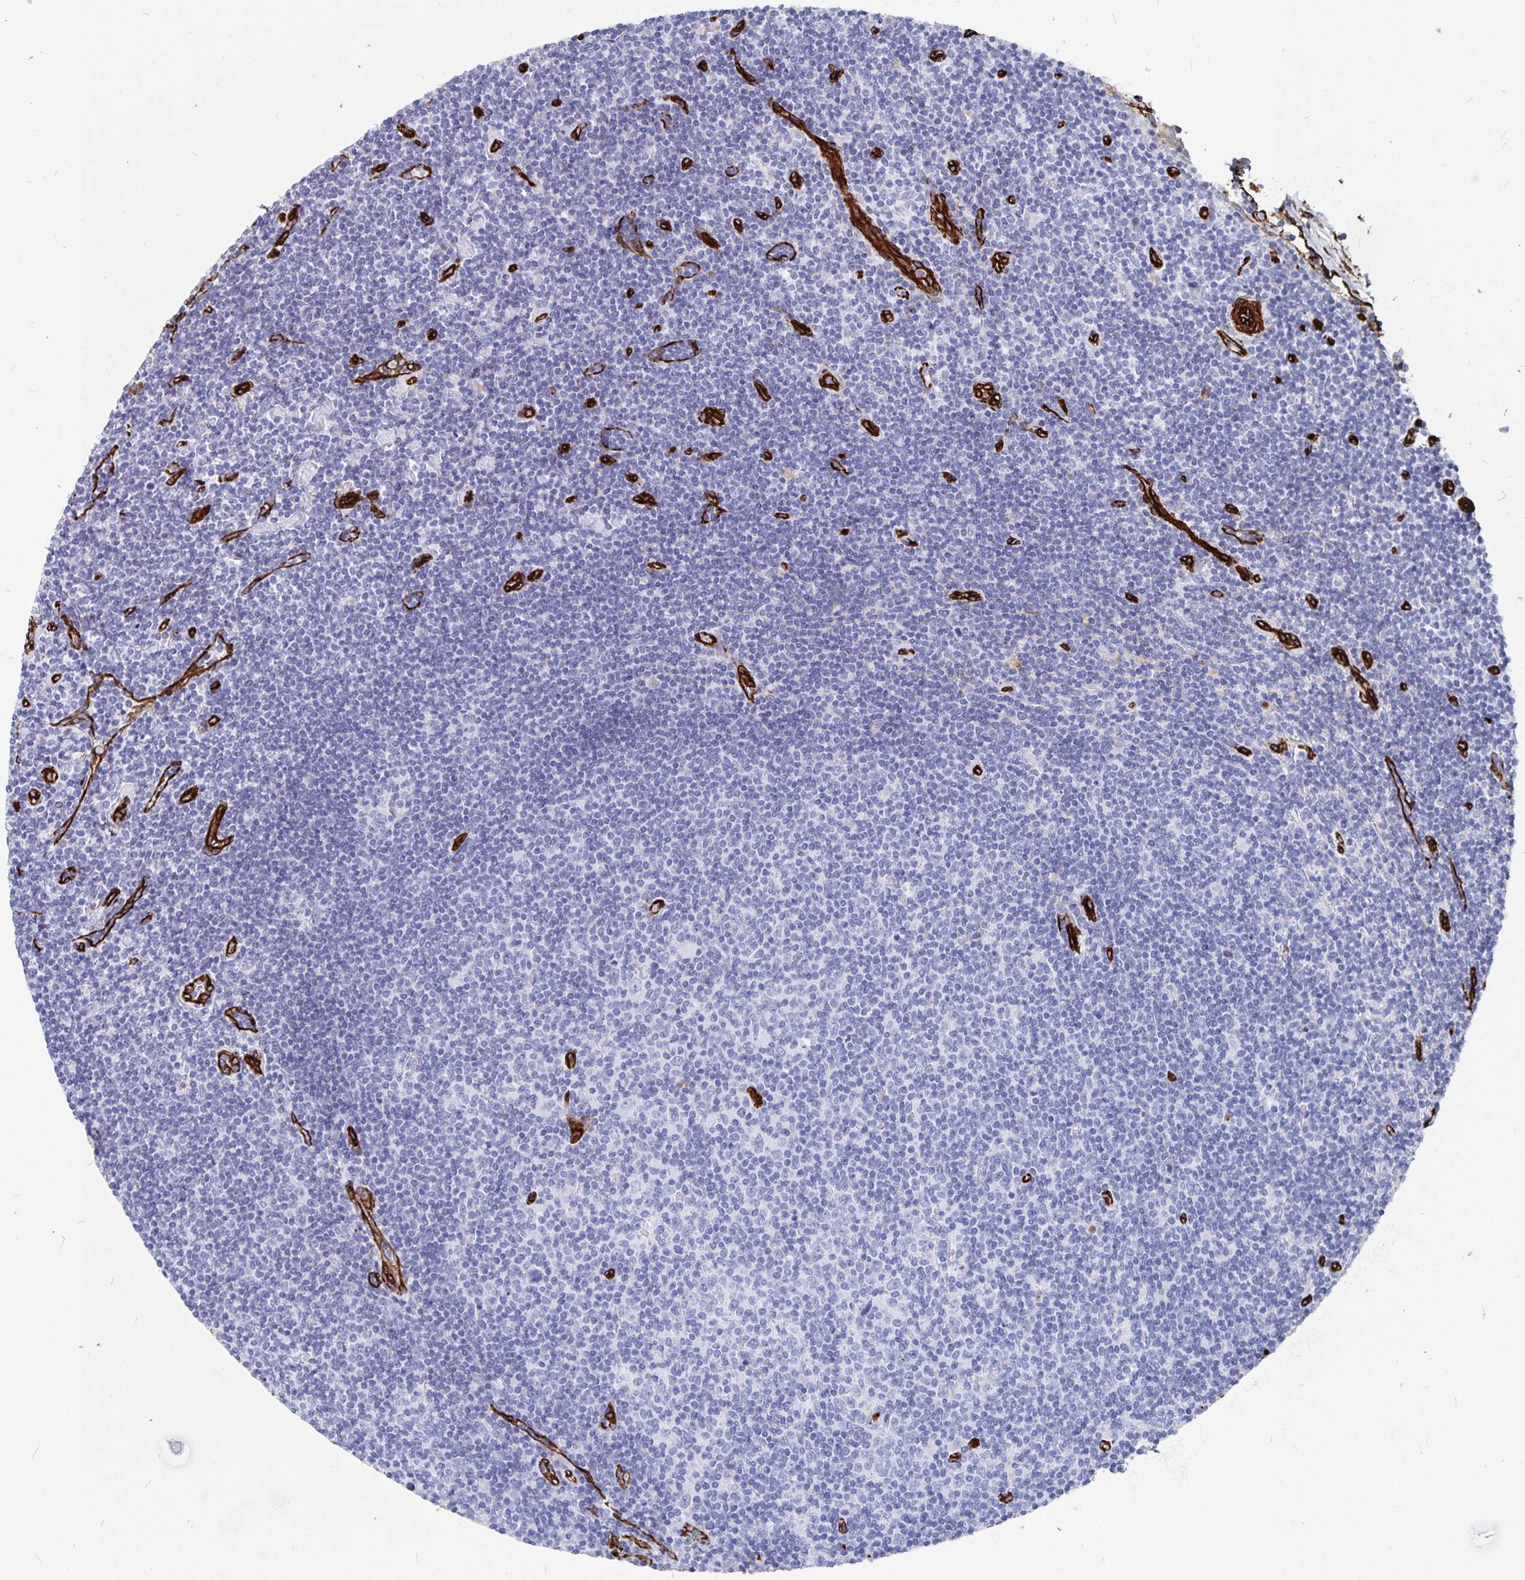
{"staining": {"intensity": "negative", "quantity": "none", "location": "none"}, "tissue": "lymphoma", "cell_type": "Tumor cells", "image_type": "cancer", "snomed": [{"axis": "morphology", "description": "Hodgkin's disease, NOS"}, {"axis": "topography", "description": "Lymph node"}], "caption": "IHC of human lymphoma reveals no positivity in tumor cells.", "gene": "DCHS2", "patient": {"sex": "male", "age": 40}}